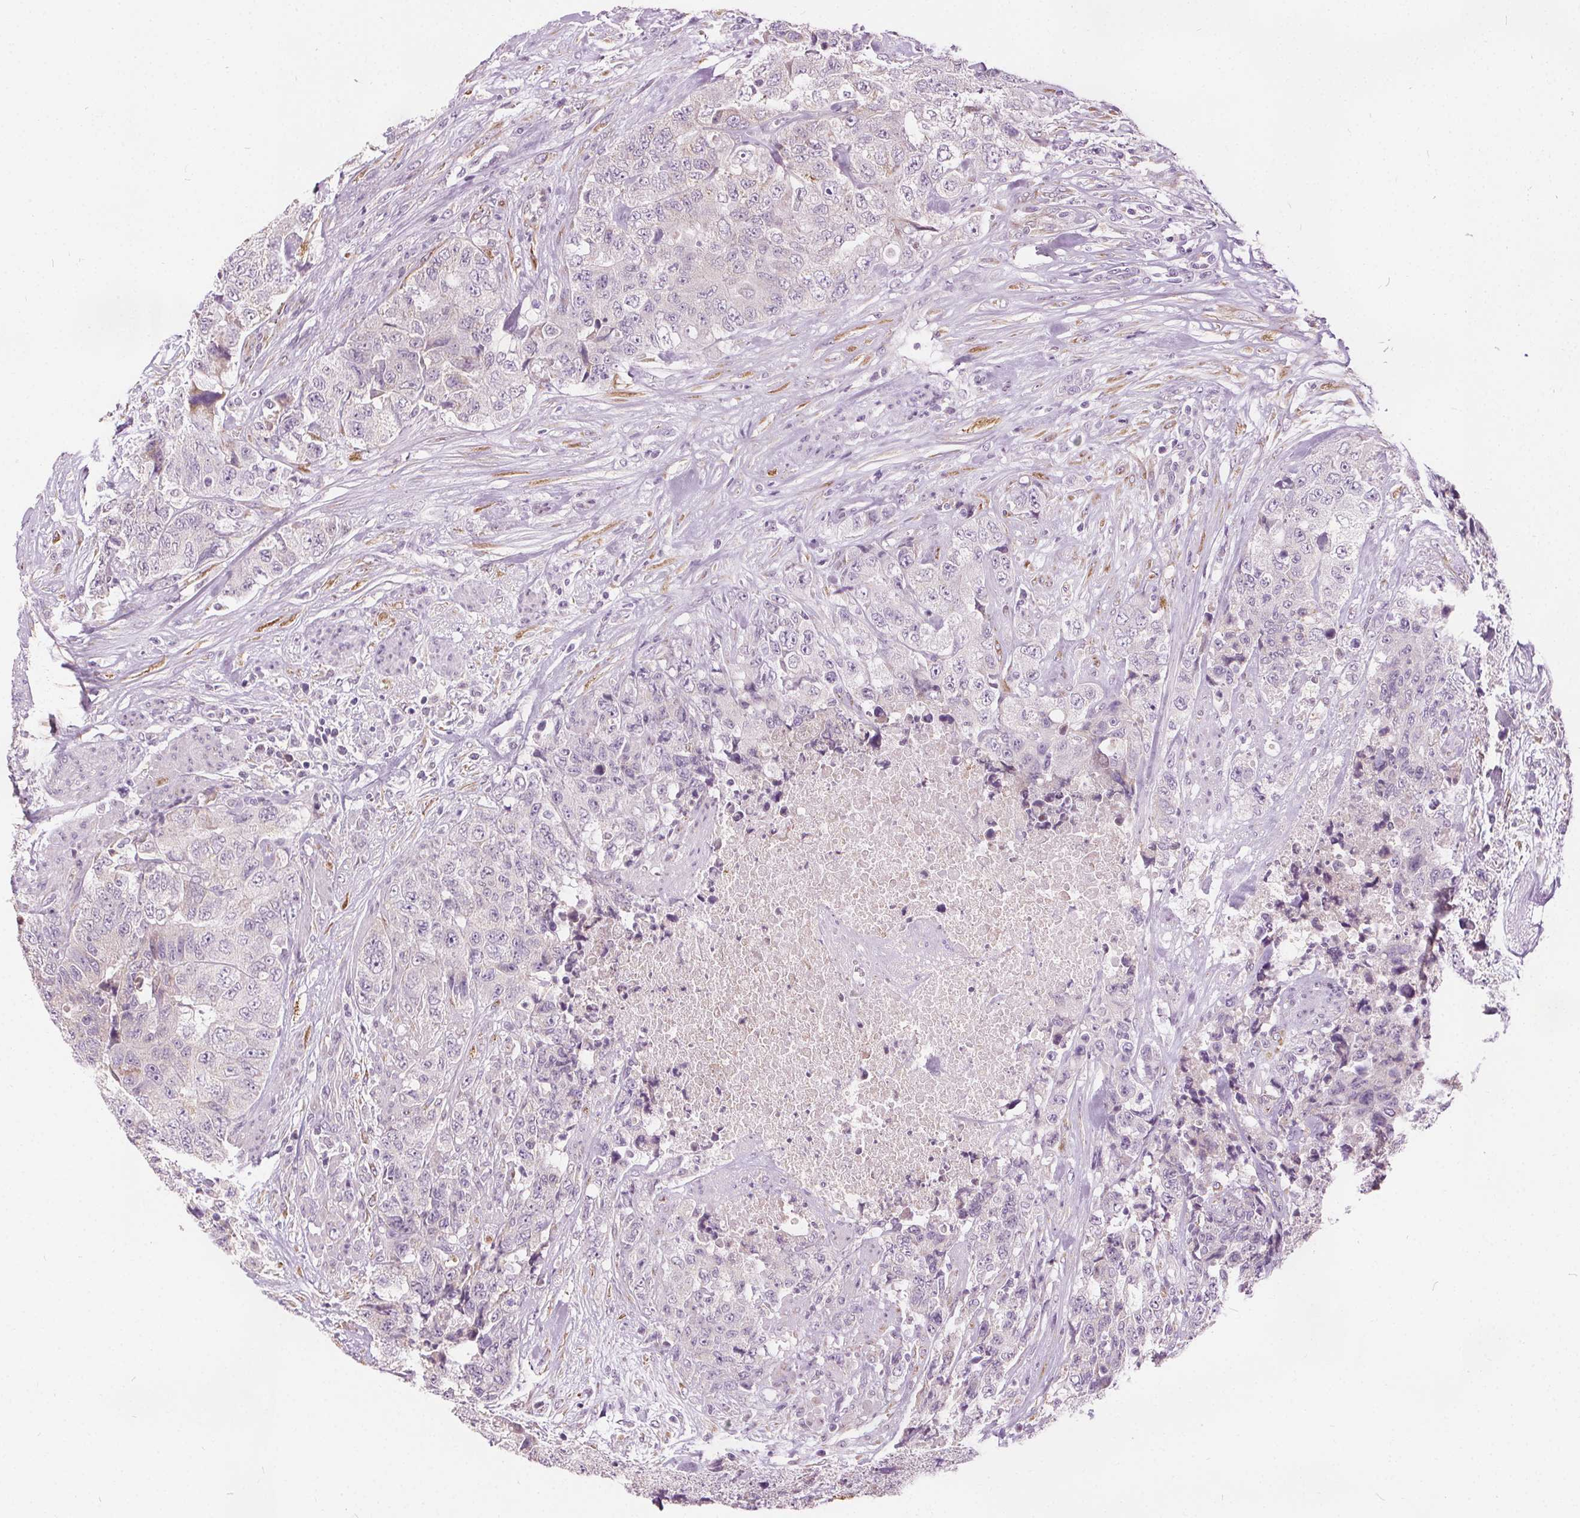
{"staining": {"intensity": "negative", "quantity": "none", "location": "none"}, "tissue": "urothelial cancer", "cell_type": "Tumor cells", "image_type": "cancer", "snomed": [{"axis": "morphology", "description": "Urothelial carcinoma, High grade"}, {"axis": "topography", "description": "Urinary bladder"}], "caption": "A high-resolution image shows immunohistochemistry (IHC) staining of urothelial cancer, which displays no significant positivity in tumor cells.", "gene": "ACOX2", "patient": {"sex": "female", "age": 78}}